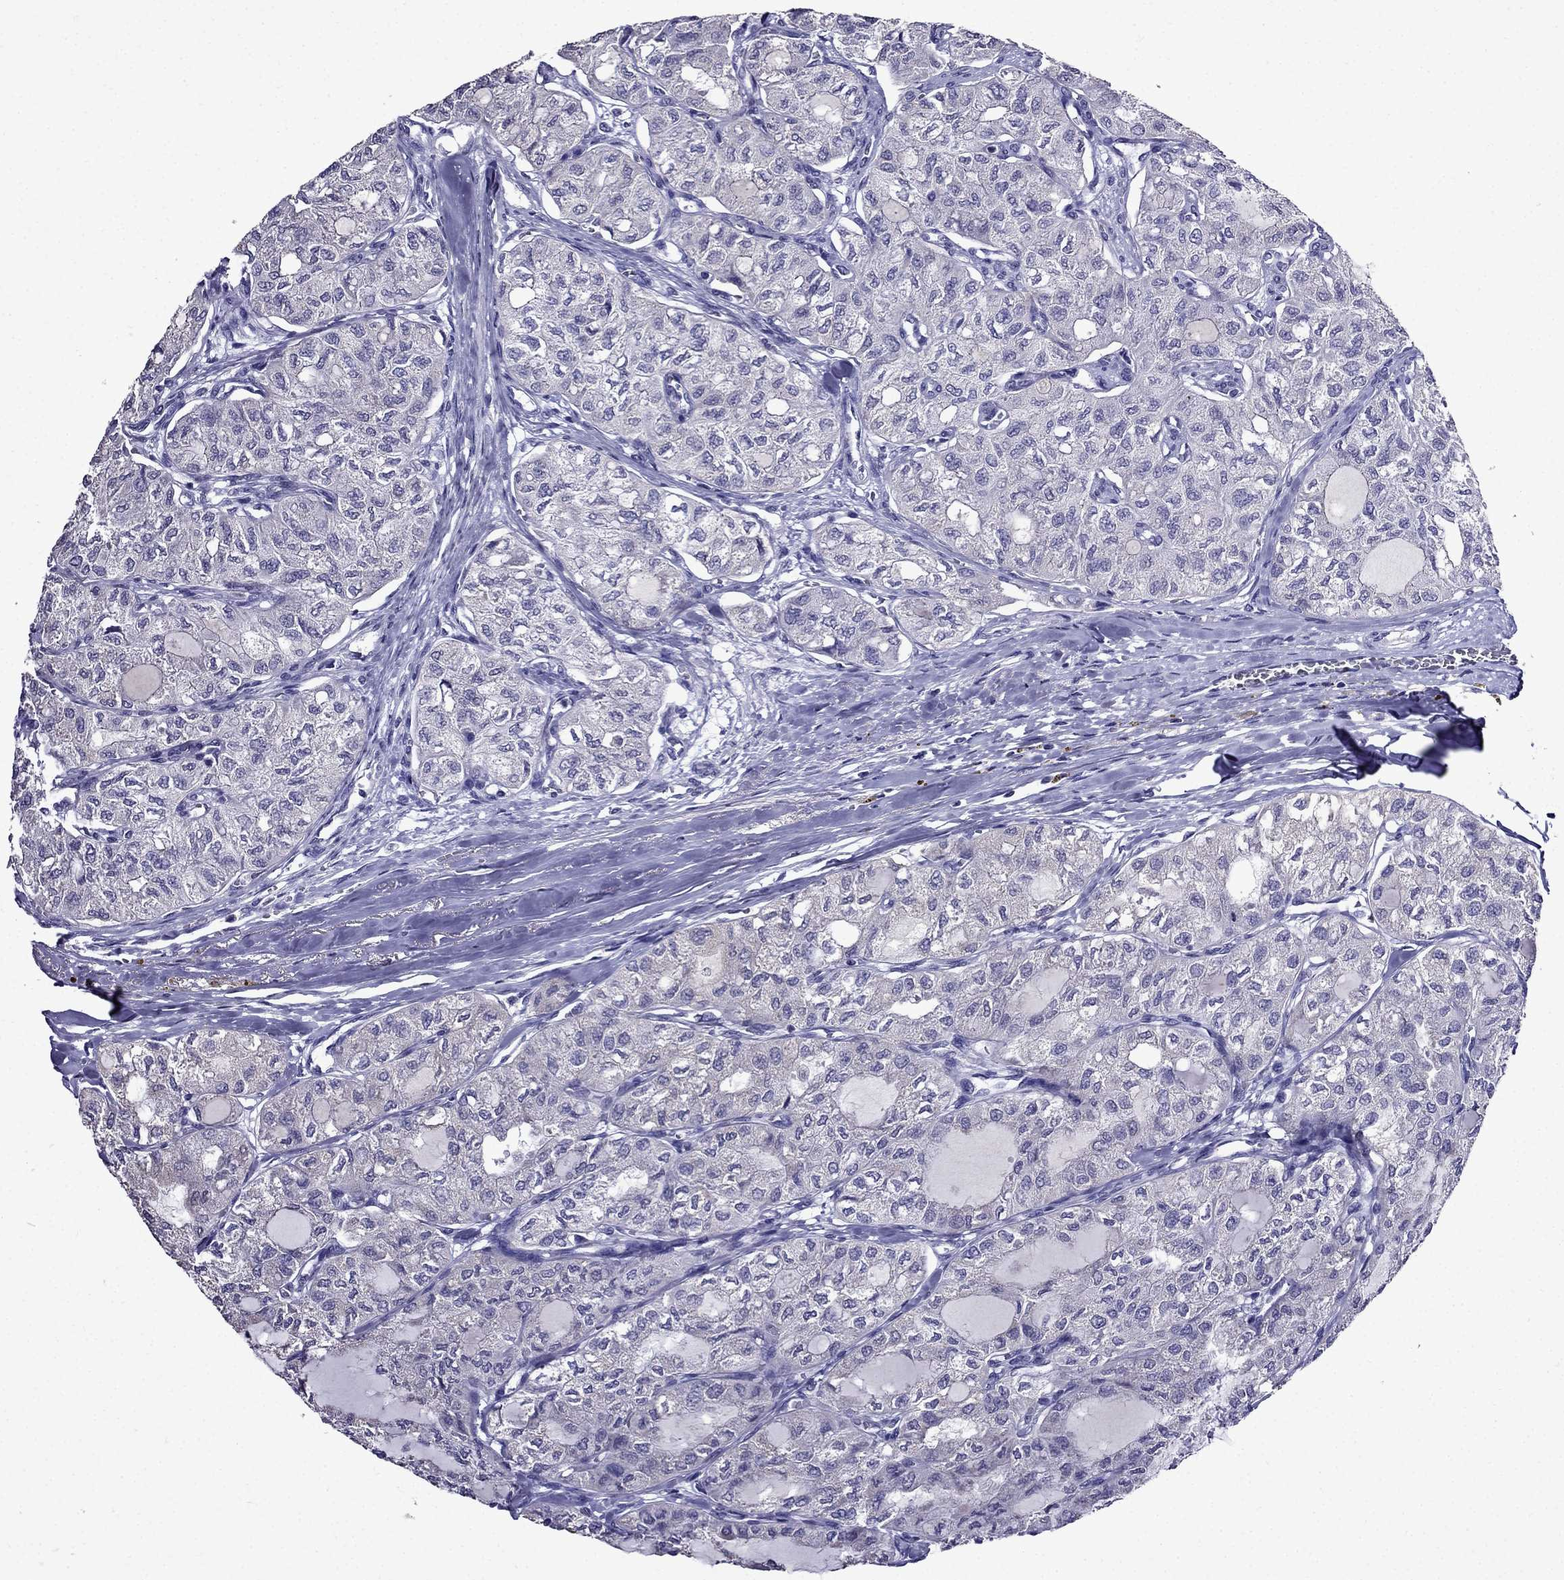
{"staining": {"intensity": "negative", "quantity": "none", "location": "none"}, "tissue": "thyroid cancer", "cell_type": "Tumor cells", "image_type": "cancer", "snomed": [{"axis": "morphology", "description": "Follicular adenoma carcinoma, NOS"}, {"axis": "topography", "description": "Thyroid gland"}], "caption": "This is an IHC photomicrograph of human follicular adenoma carcinoma (thyroid). There is no expression in tumor cells.", "gene": "DNAH17", "patient": {"sex": "male", "age": 75}}